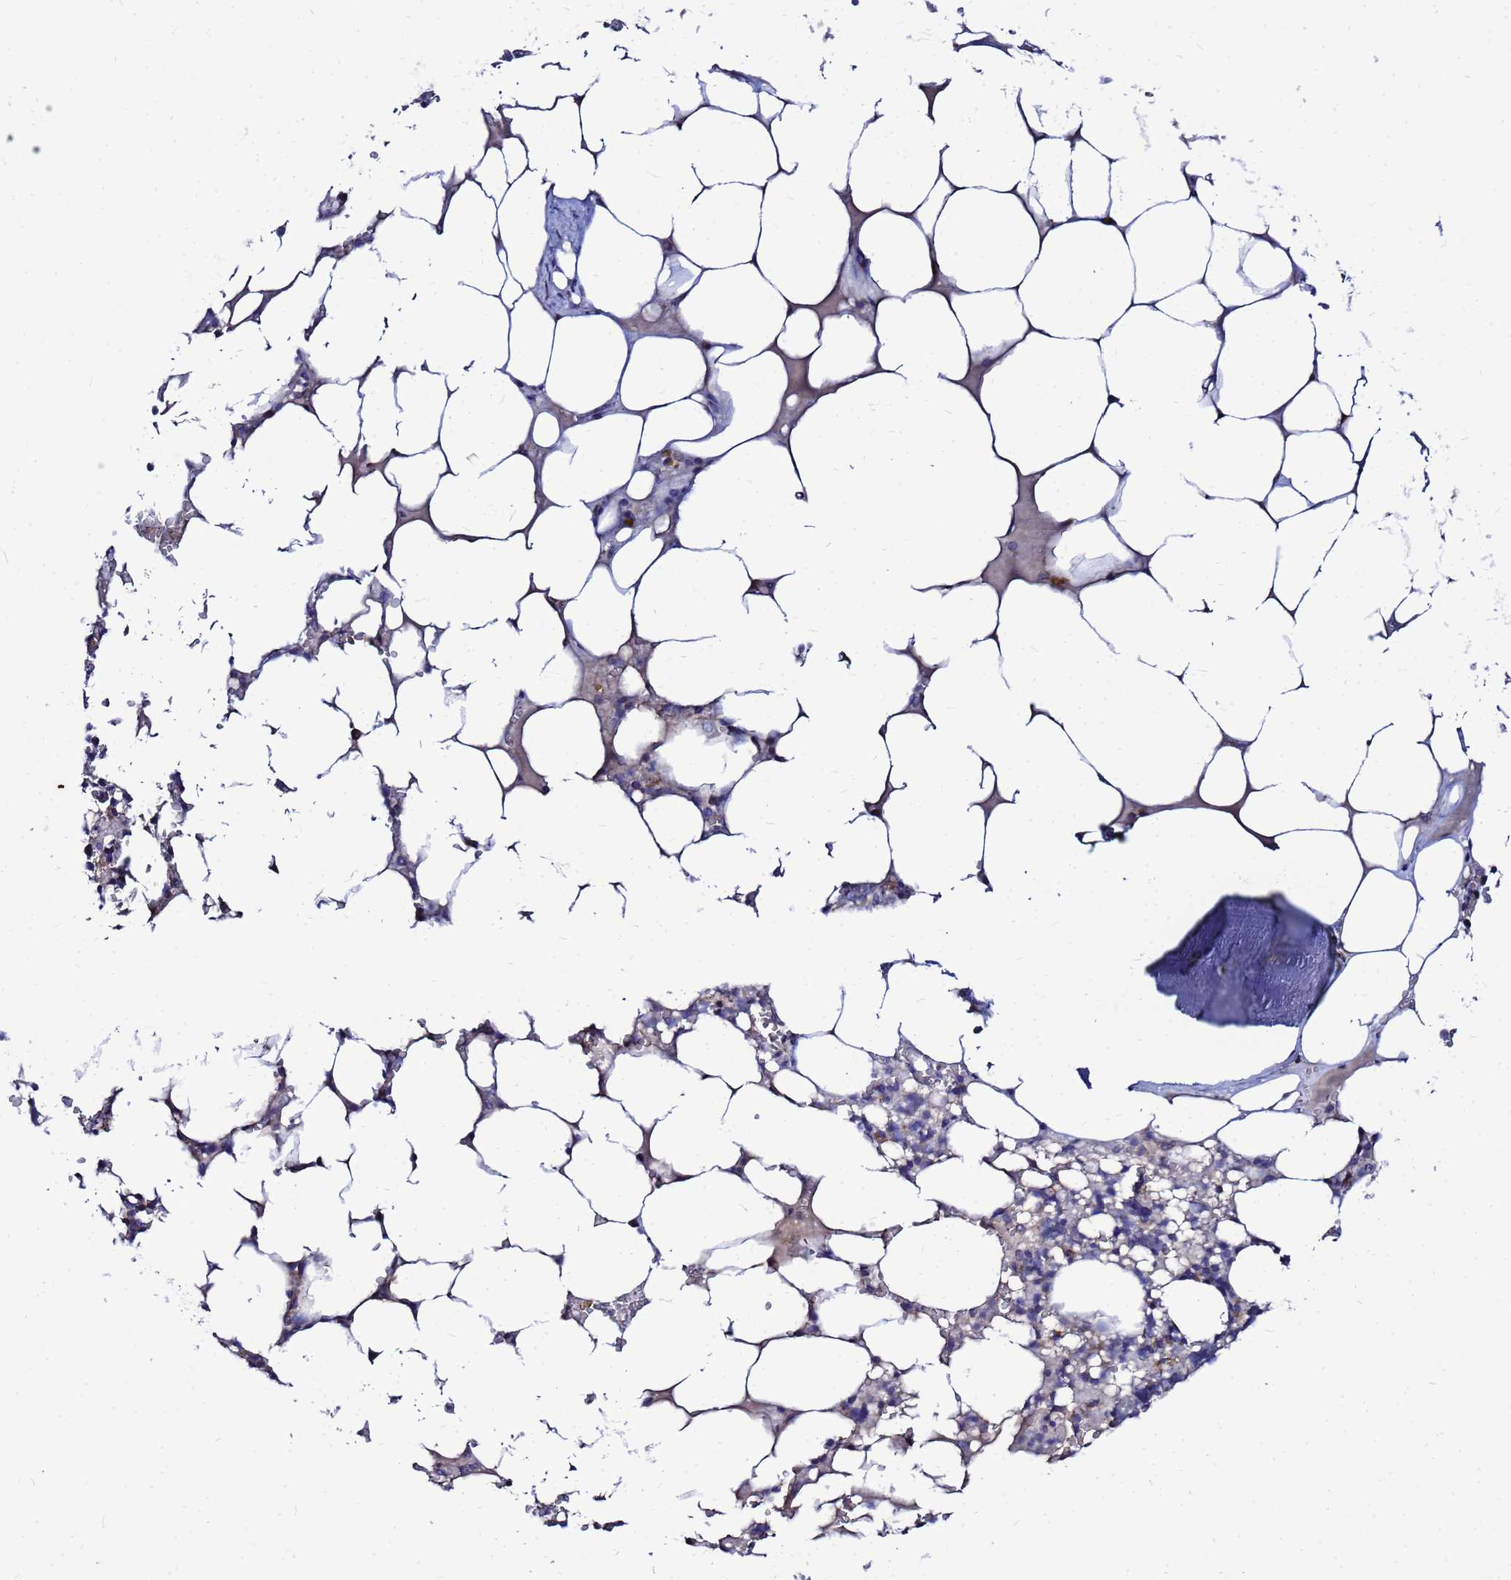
{"staining": {"intensity": "moderate", "quantity": "<25%", "location": "cytoplasmic/membranous"}, "tissue": "bone marrow", "cell_type": "Hematopoietic cells", "image_type": "normal", "snomed": [{"axis": "morphology", "description": "Normal tissue, NOS"}, {"axis": "topography", "description": "Bone marrow"}], "caption": "Approximately <25% of hematopoietic cells in benign bone marrow show moderate cytoplasmic/membranous protein expression as visualized by brown immunohistochemical staining.", "gene": "FAHD2A", "patient": {"sex": "male", "age": 64}}